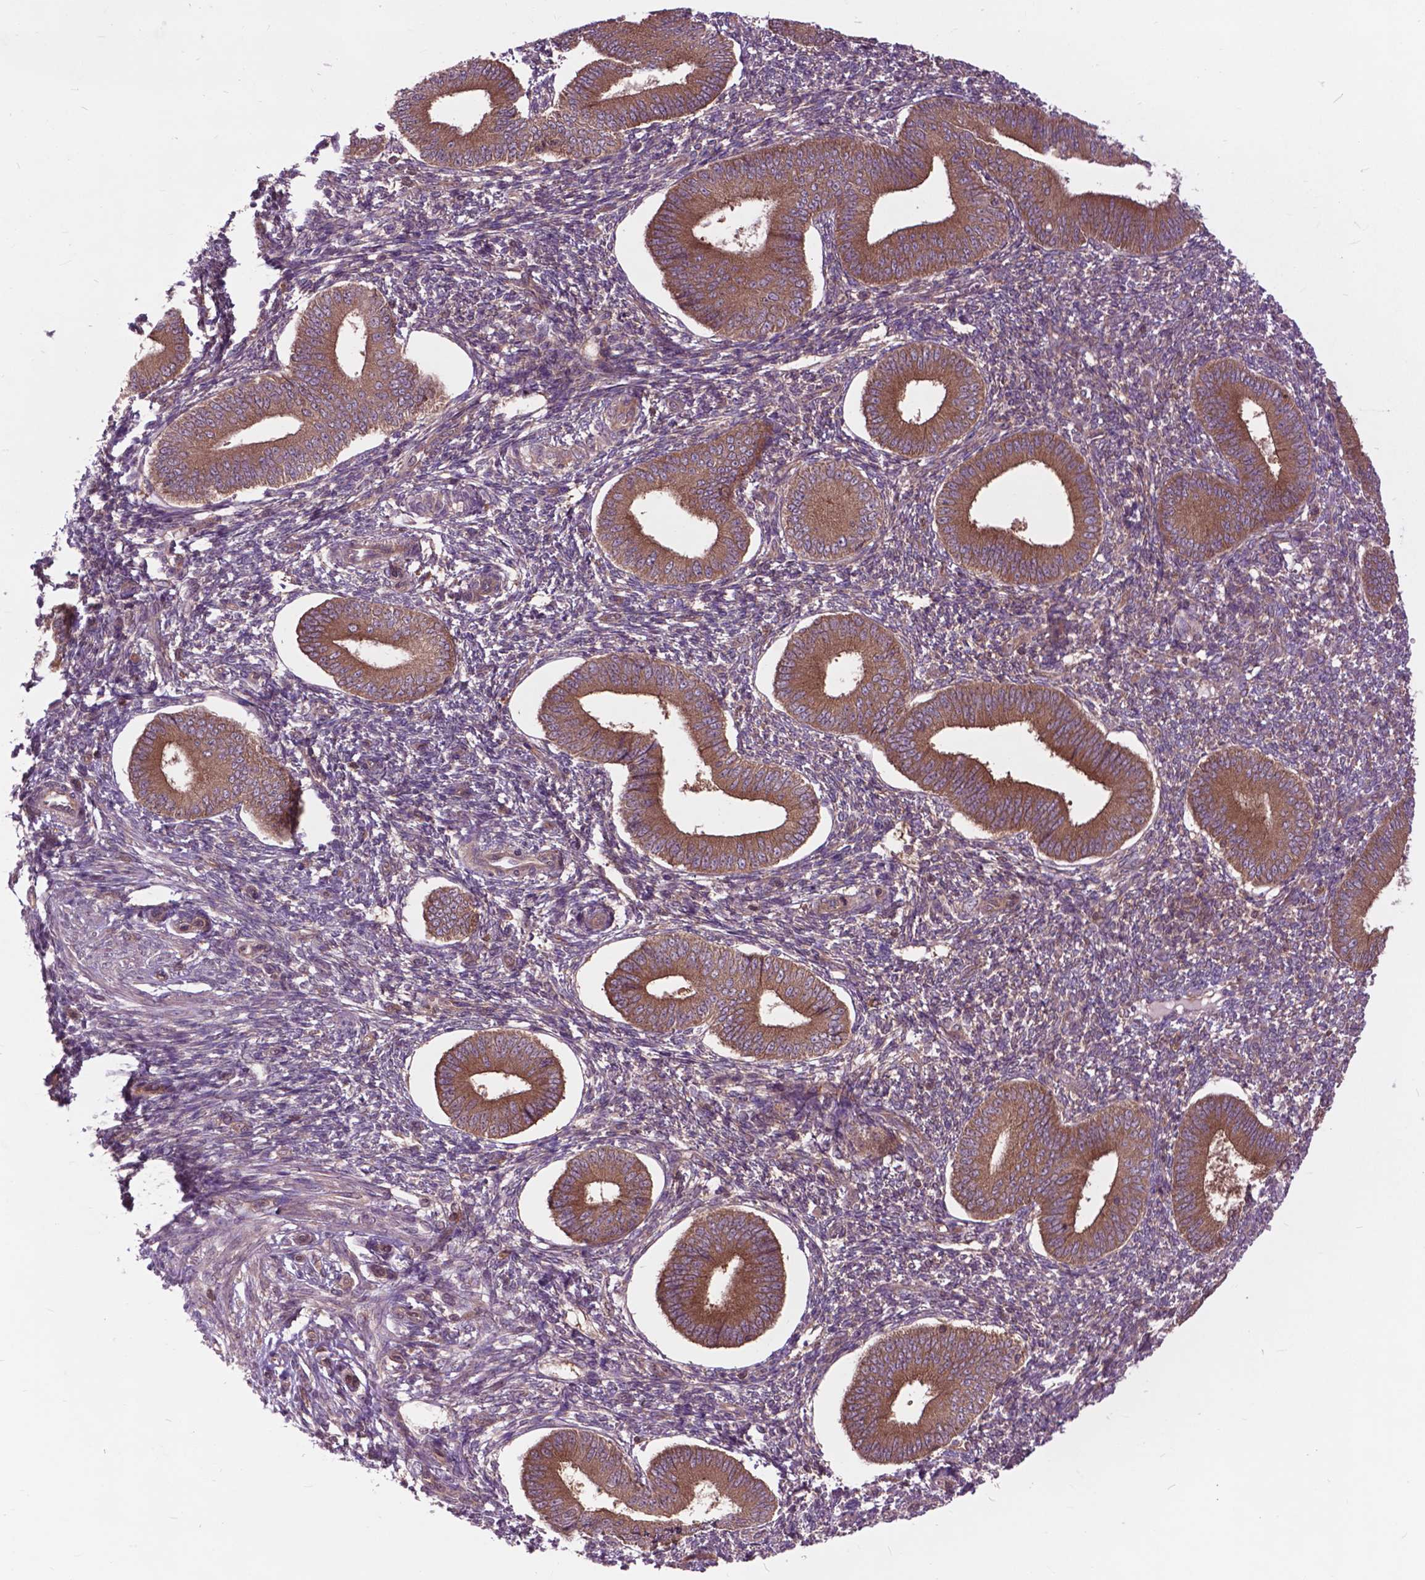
{"staining": {"intensity": "weak", "quantity": ">75%", "location": "cytoplasmic/membranous"}, "tissue": "endometrium", "cell_type": "Cells in endometrial stroma", "image_type": "normal", "snomed": [{"axis": "morphology", "description": "Normal tissue, NOS"}, {"axis": "topography", "description": "Endometrium"}], "caption": "This micrograph displays unremarkable endometrium stained with IHC to label a protein in brown. The cytoplasmic/membranous of cells in endometrial stroma show weak positivity for the protein. Nuclei are counter-stained blue.", "gene": "ARAF", "patient": {"sex": "female", "age": 42}}